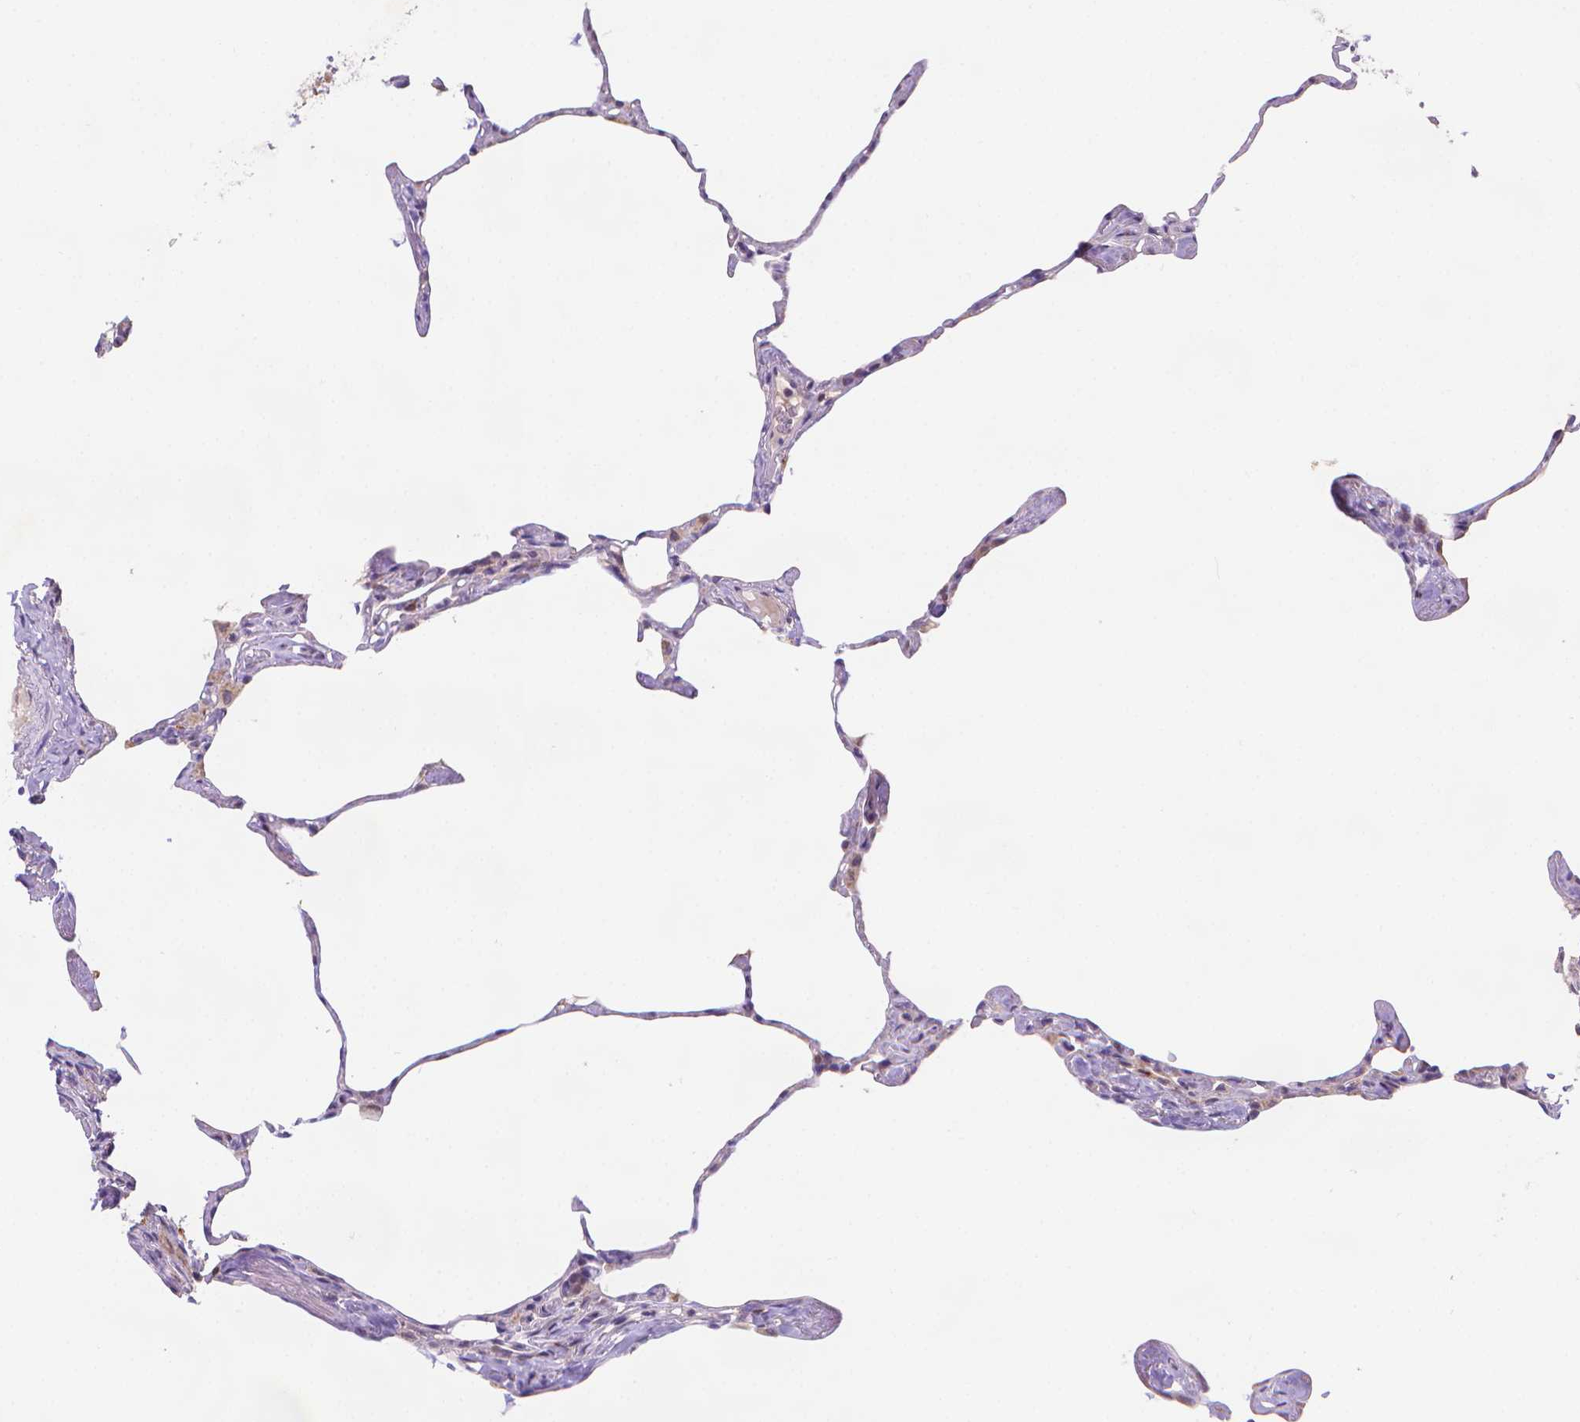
{"staining": {"intensity": "weak", "quantity": "<25%", "location": "cytoplasmic/membranous"}, "tissue": "lung", "cell_type": "Alveolar cells", "image_type": "normal", "snomed": [{"axis": "morphology", "description": "Normal tissue, NOS"}, {"axis": "topography", "description": "Lung"}], "caption": "The photomicrograph reveals no staining of alveolar cells in benign lung.", "gene": "CYYR1", "patient": {"sex": "male", "age": 65}}